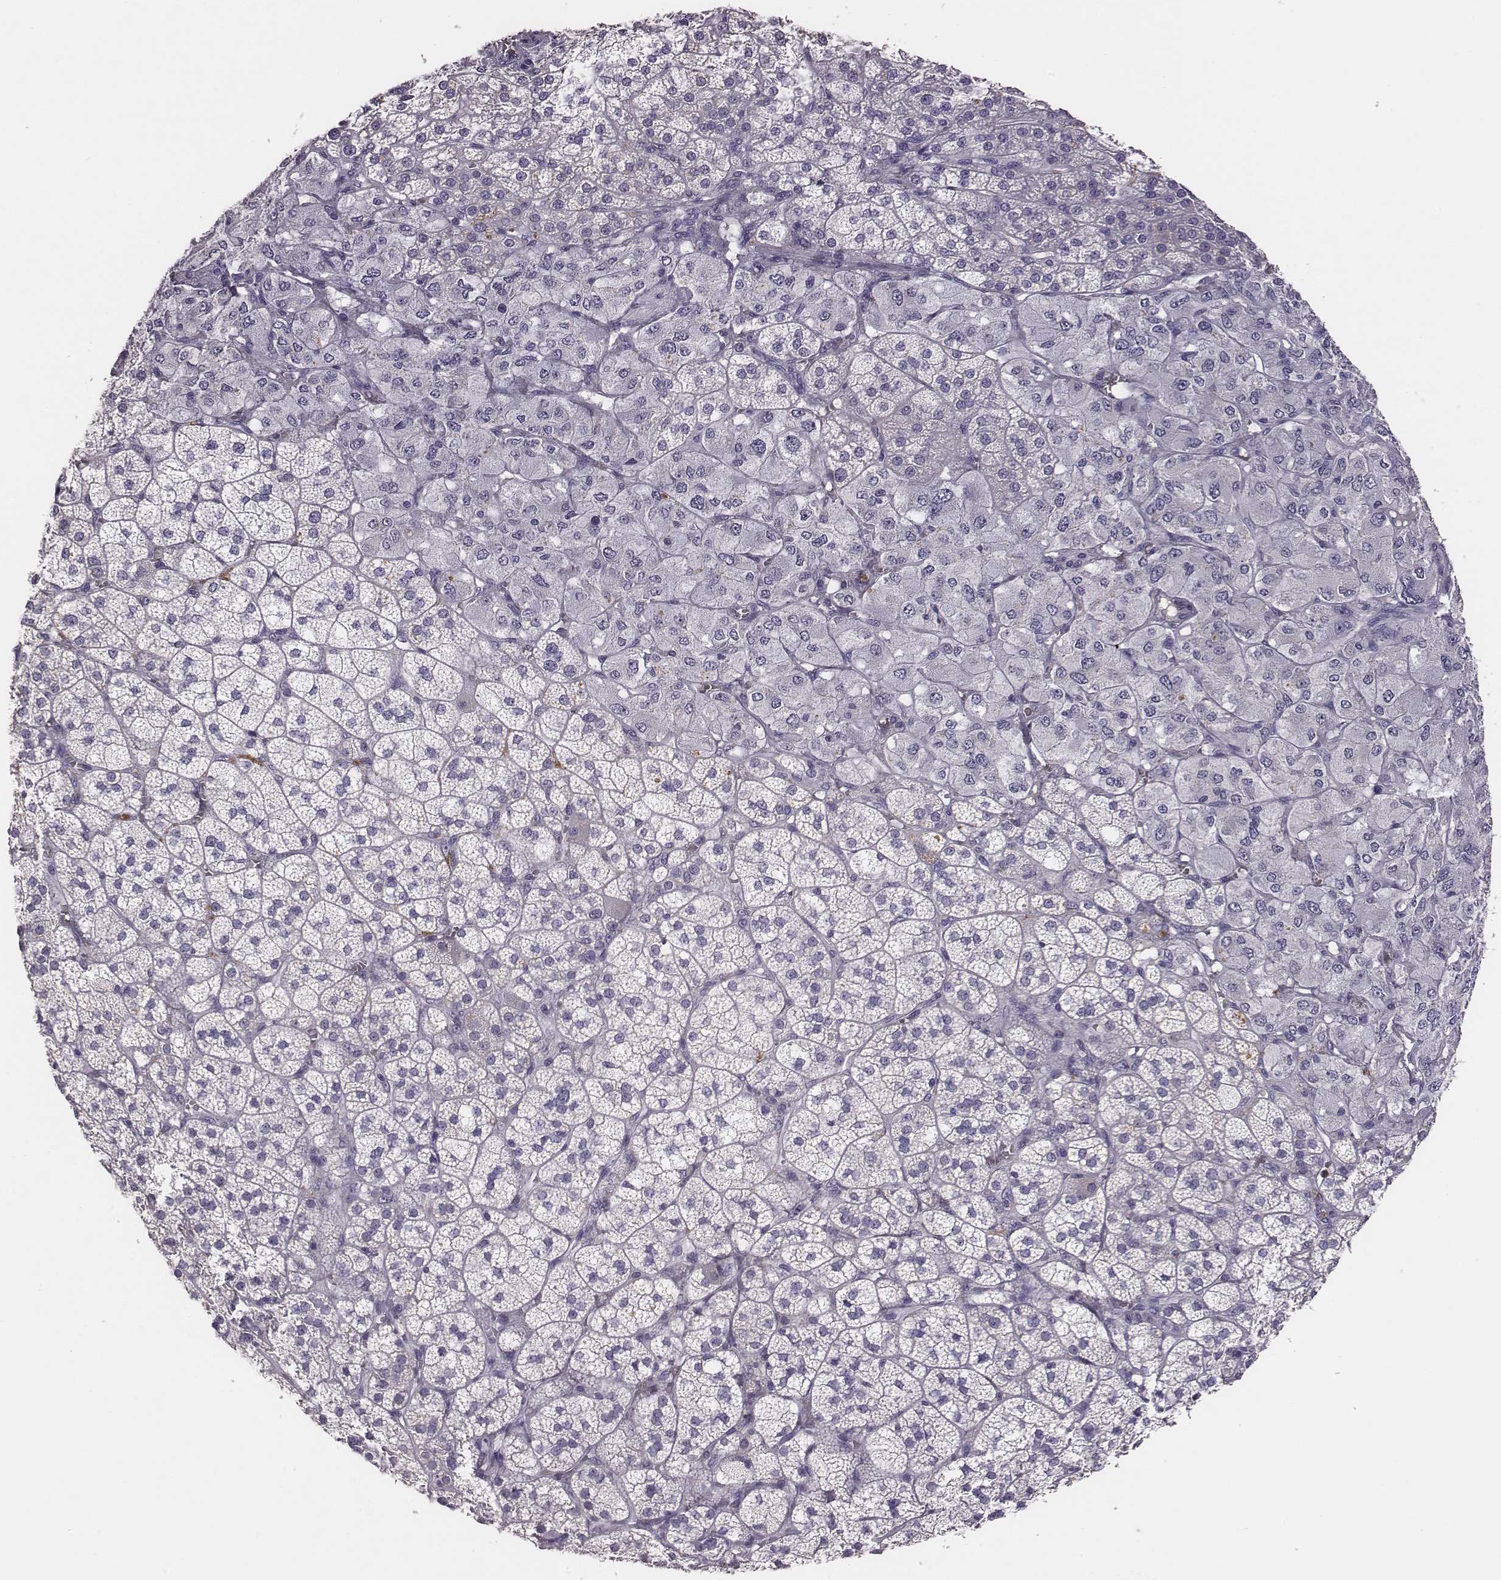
{"staining": {"intensity": "negative", "quantity": "none", "location": "none"}, "tissue": "adrenal gland", "cell_type": "Glandular cells", "image_type": "normal", "snomed": [{"axis": "morphology", "description": "Normal tissue, NOS"}, {"axis": "topography", "description": "Adrenal gland"}], "caption": "This is a image of IHC staining of unremarkable adrenal gland, which shows no staining in glandular cells. (DAB (3,3'-diaminobenzidine) immunohistochemistry with hematoxylin counter stain).", "gene": "EN1", "patient": {"sex": "female", "age": 60}}